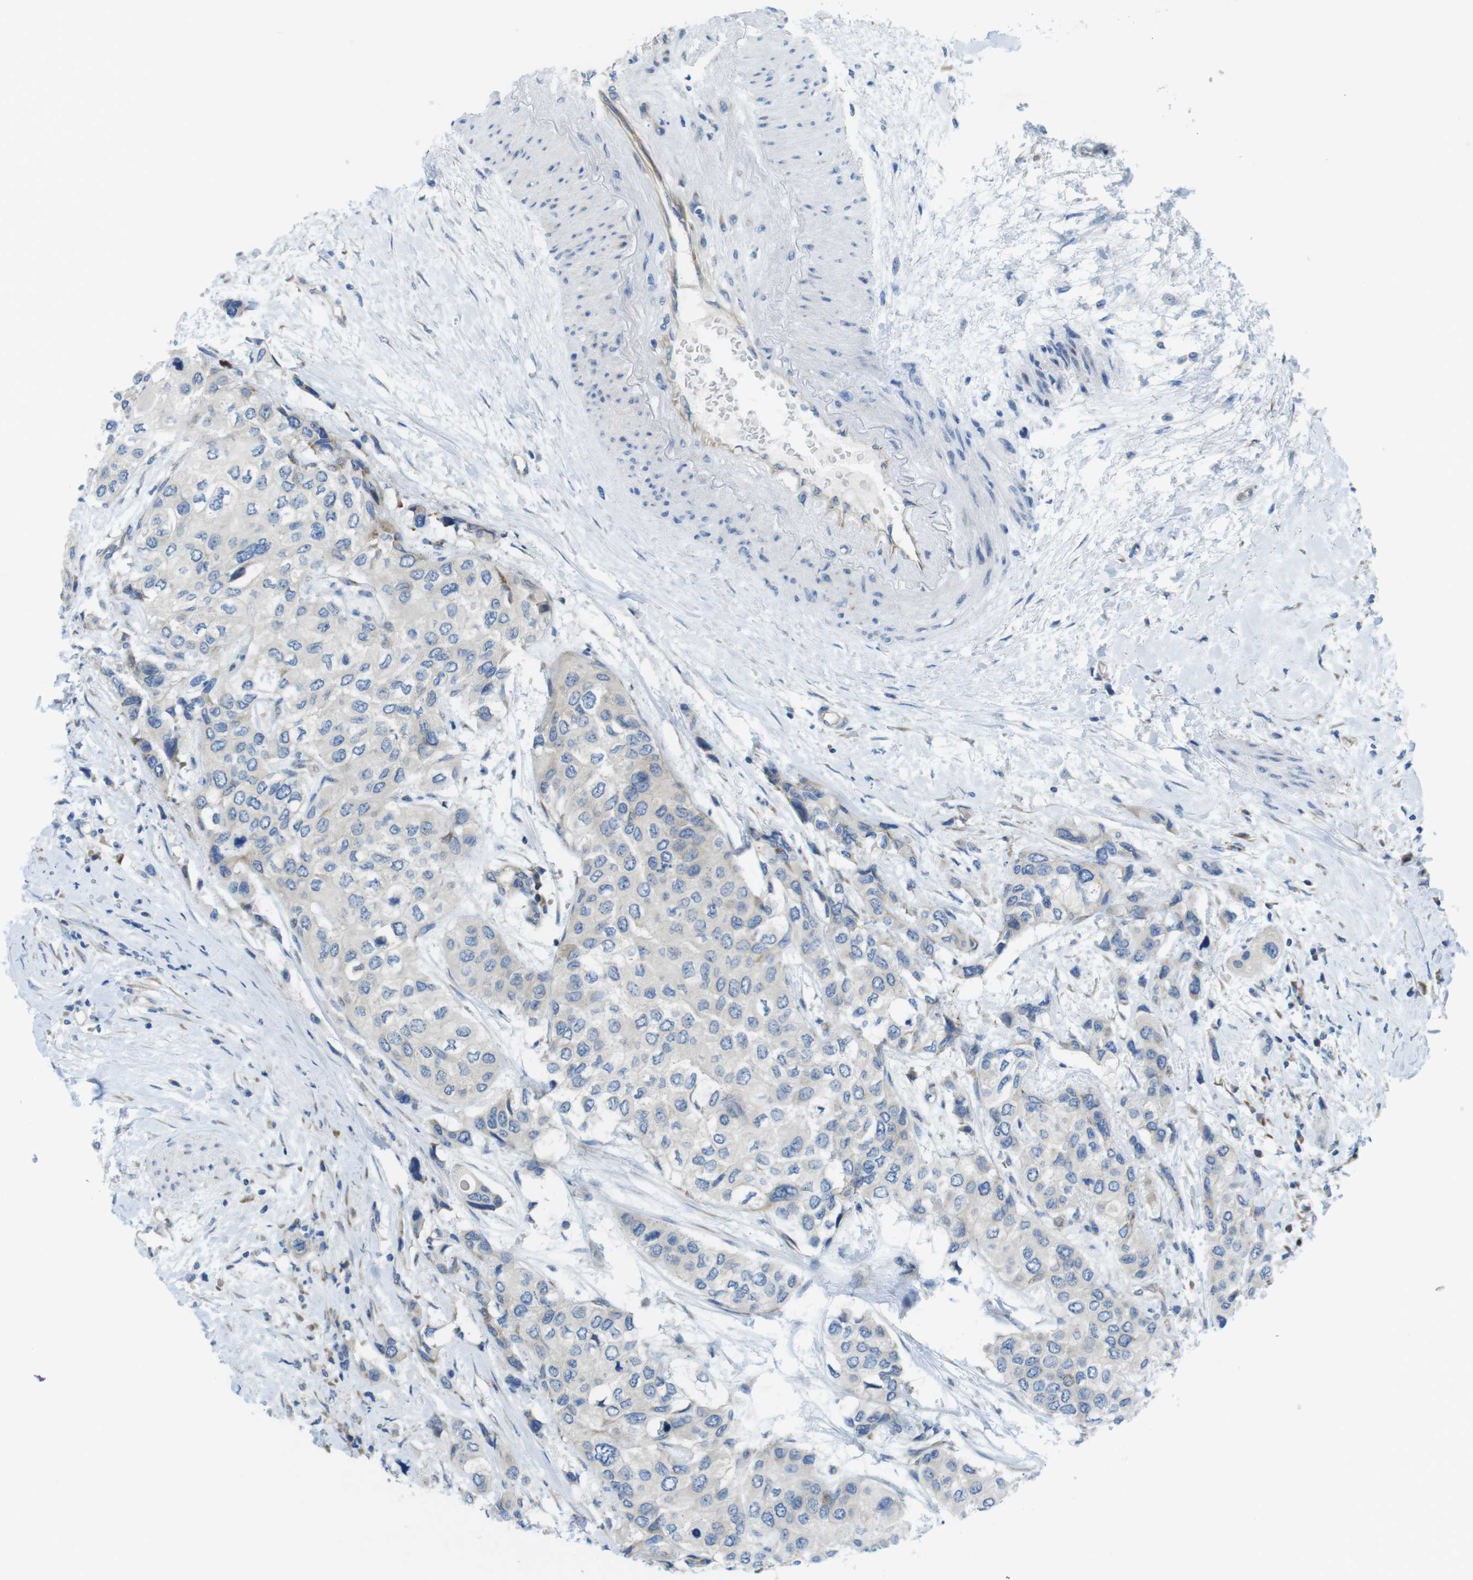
{"staining": {"intensity": "negative", "quantity": "none", "location": "none"}, "tissue": "urothelial cancer", "cell_type": "Tumor cells", "image_type": "cancer", "snomed": [{"axis": "morphology", "description": "Urothelial carcinoma, High grade"}, {"axis": "topography", "description": "Urinary bladder"}], "caption": "Immunohistochemical staining of urothelial cancer exhibits no significant expression in tumor cells. (Brightfield microscopy of DAB (3,3'-diaminobenzidine) immunohistochemistry (IHC) at high magnification).", "gene": "TMEM234", "patient": {"sex": "female", "age": 56}}